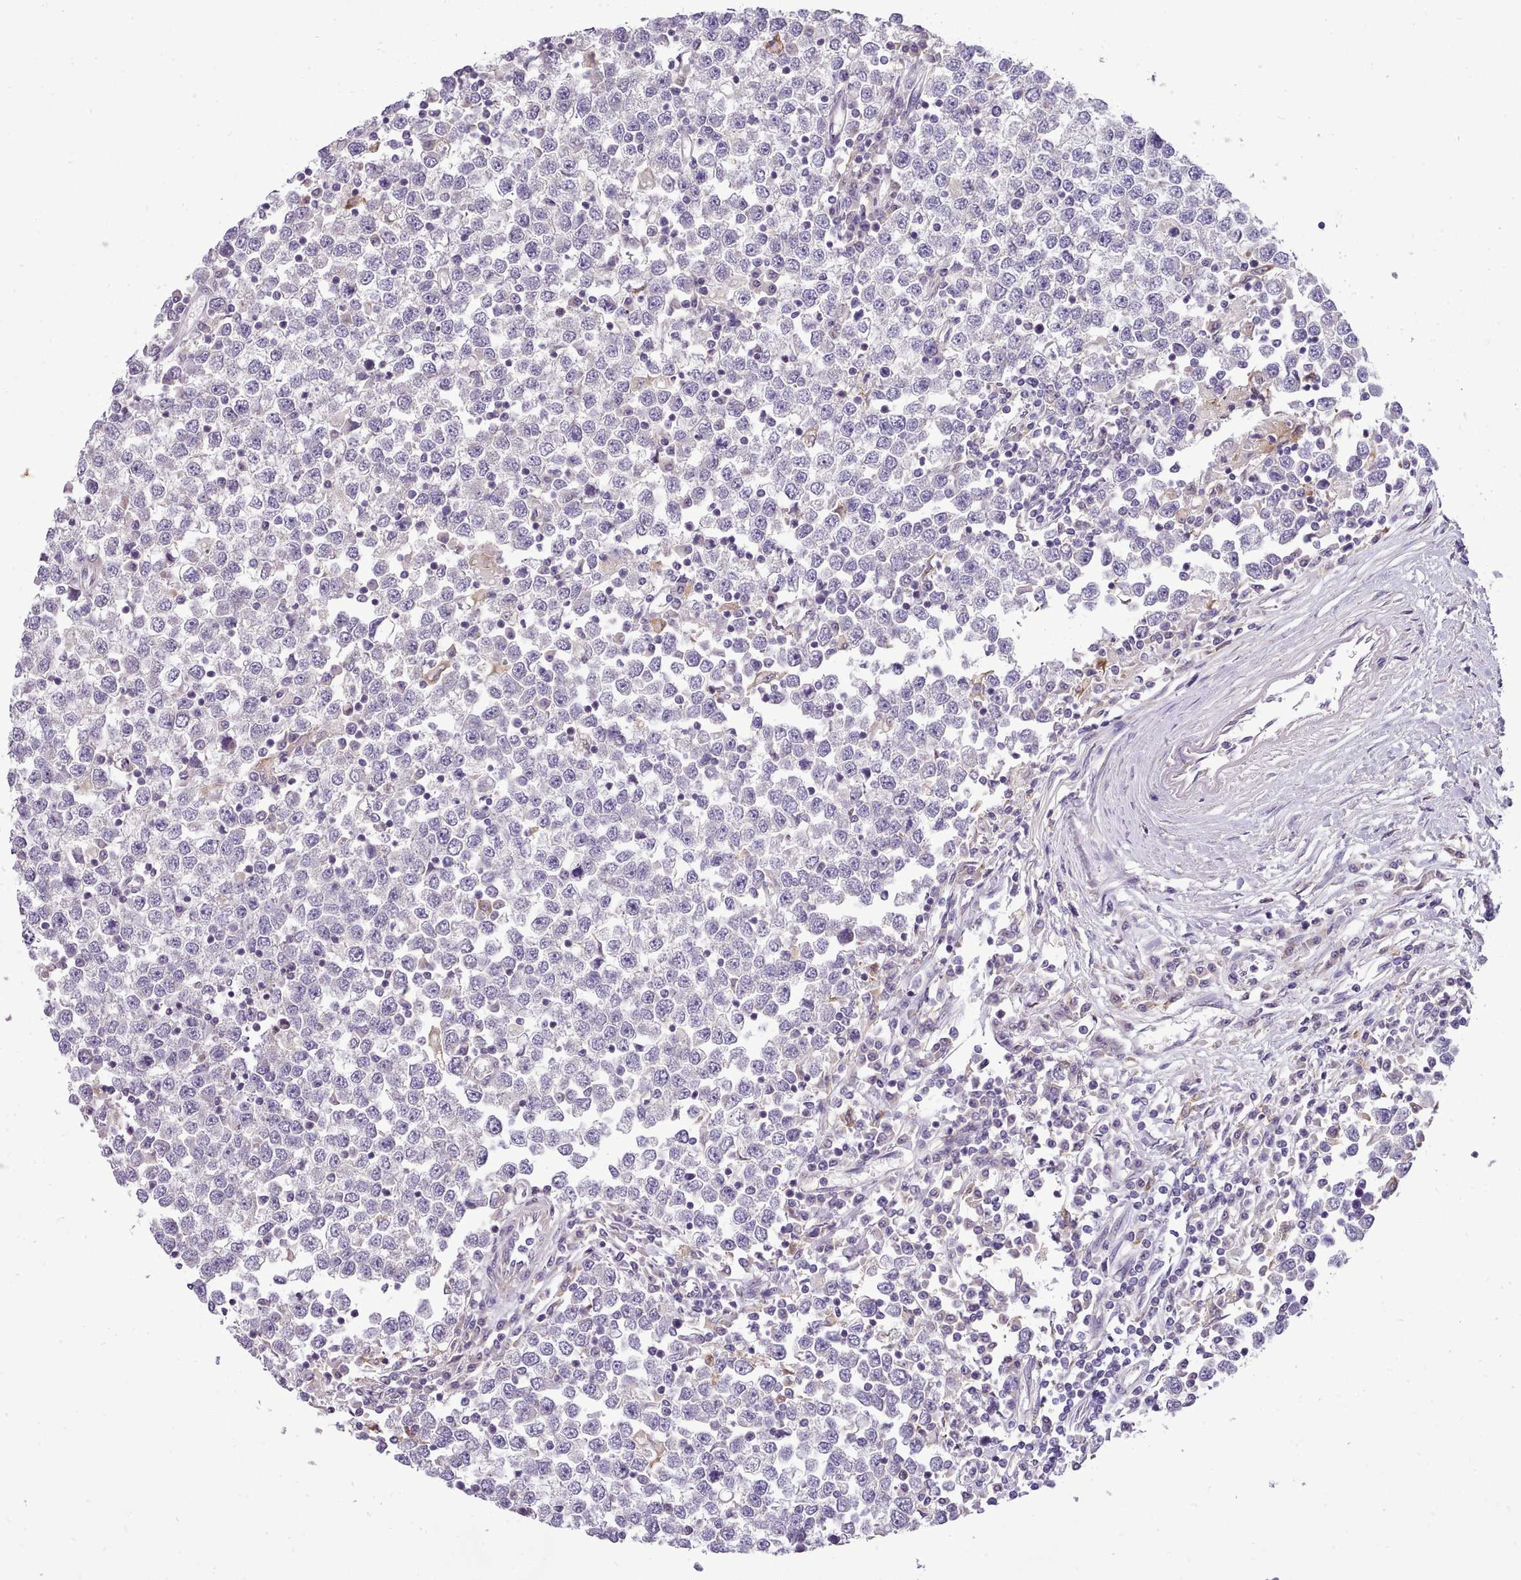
{"staining": {"intensity": "negative", "quantity": "none", "location": "none"}, "tissue": "testis cancer", "cell_type": "Tumor cells", "image_type": "cancer", "snomed": [{"axis": "morphology", "description": "Seminoma, NOS"}, {"axis": "topography", "description": "Testis"}], "caption": "Immunohistochemistry histopathology image of neoplastic tissue: testis cancer stained with DAB shows no significant protein positivity in tumor cells.", "gene": "FAM83E", "patient": {"sex": "male", "age": 65}}